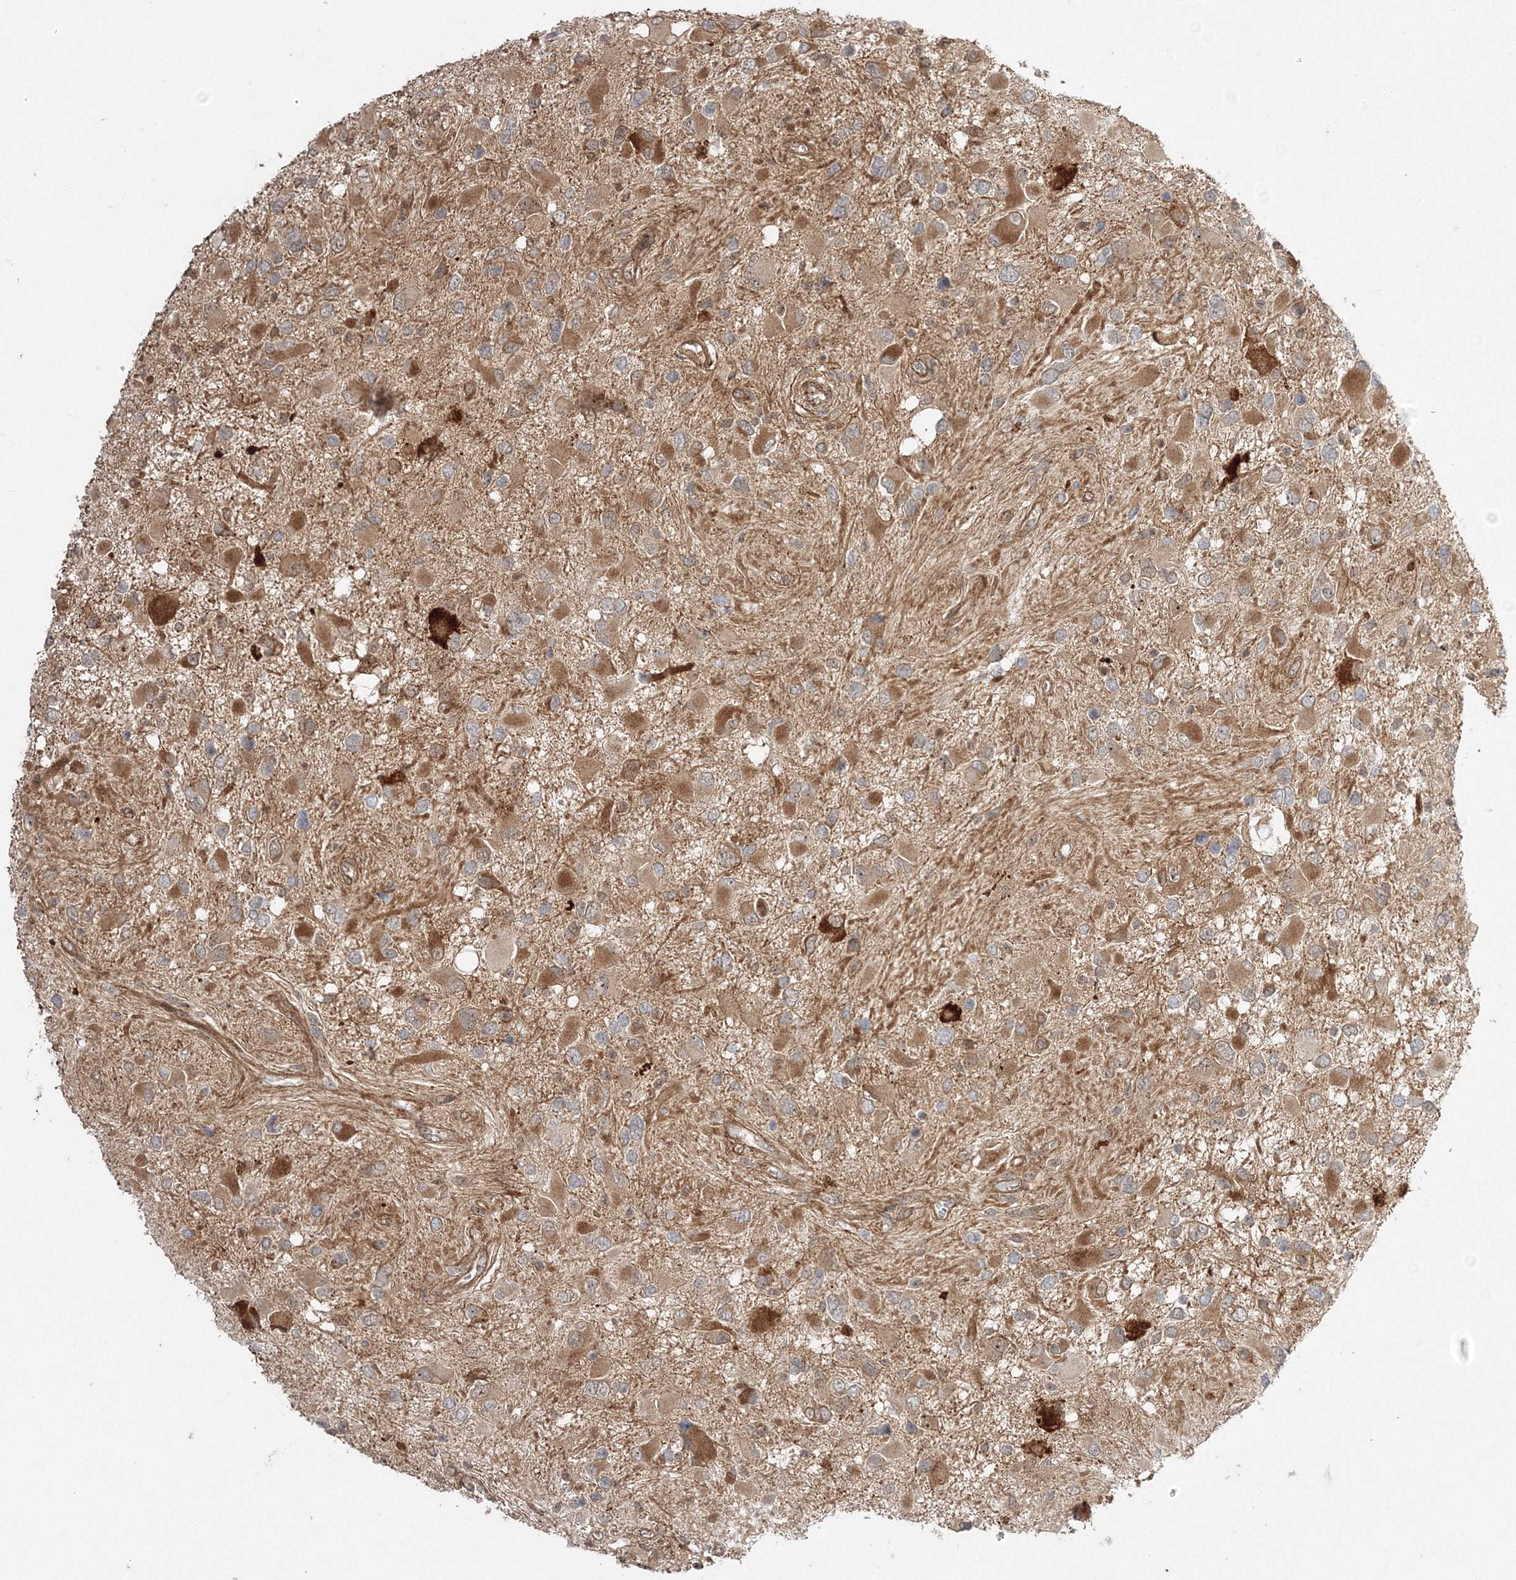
{"staining": {"intensity": "moderate", "quantity": "25%-75%", "location": "cytoplasmic/membranous,nuclear"}, "tissue": "glioma", "cell_type": "Tumor cells", "image_type": "cancer", "snomed": [{"axis": "morphology", "description": "Glioma, malignant, High grade"}, {"axis": "topography", "description": "Brain"}], "caption": "The photomicrograph displays staining of glioma, revealing moderate cytoplasmic/membranous and nuclear protein positivity (brown color) within tumor cells.", "gene": "NPM3", "patient": {"sex": "male", "age": 53}}